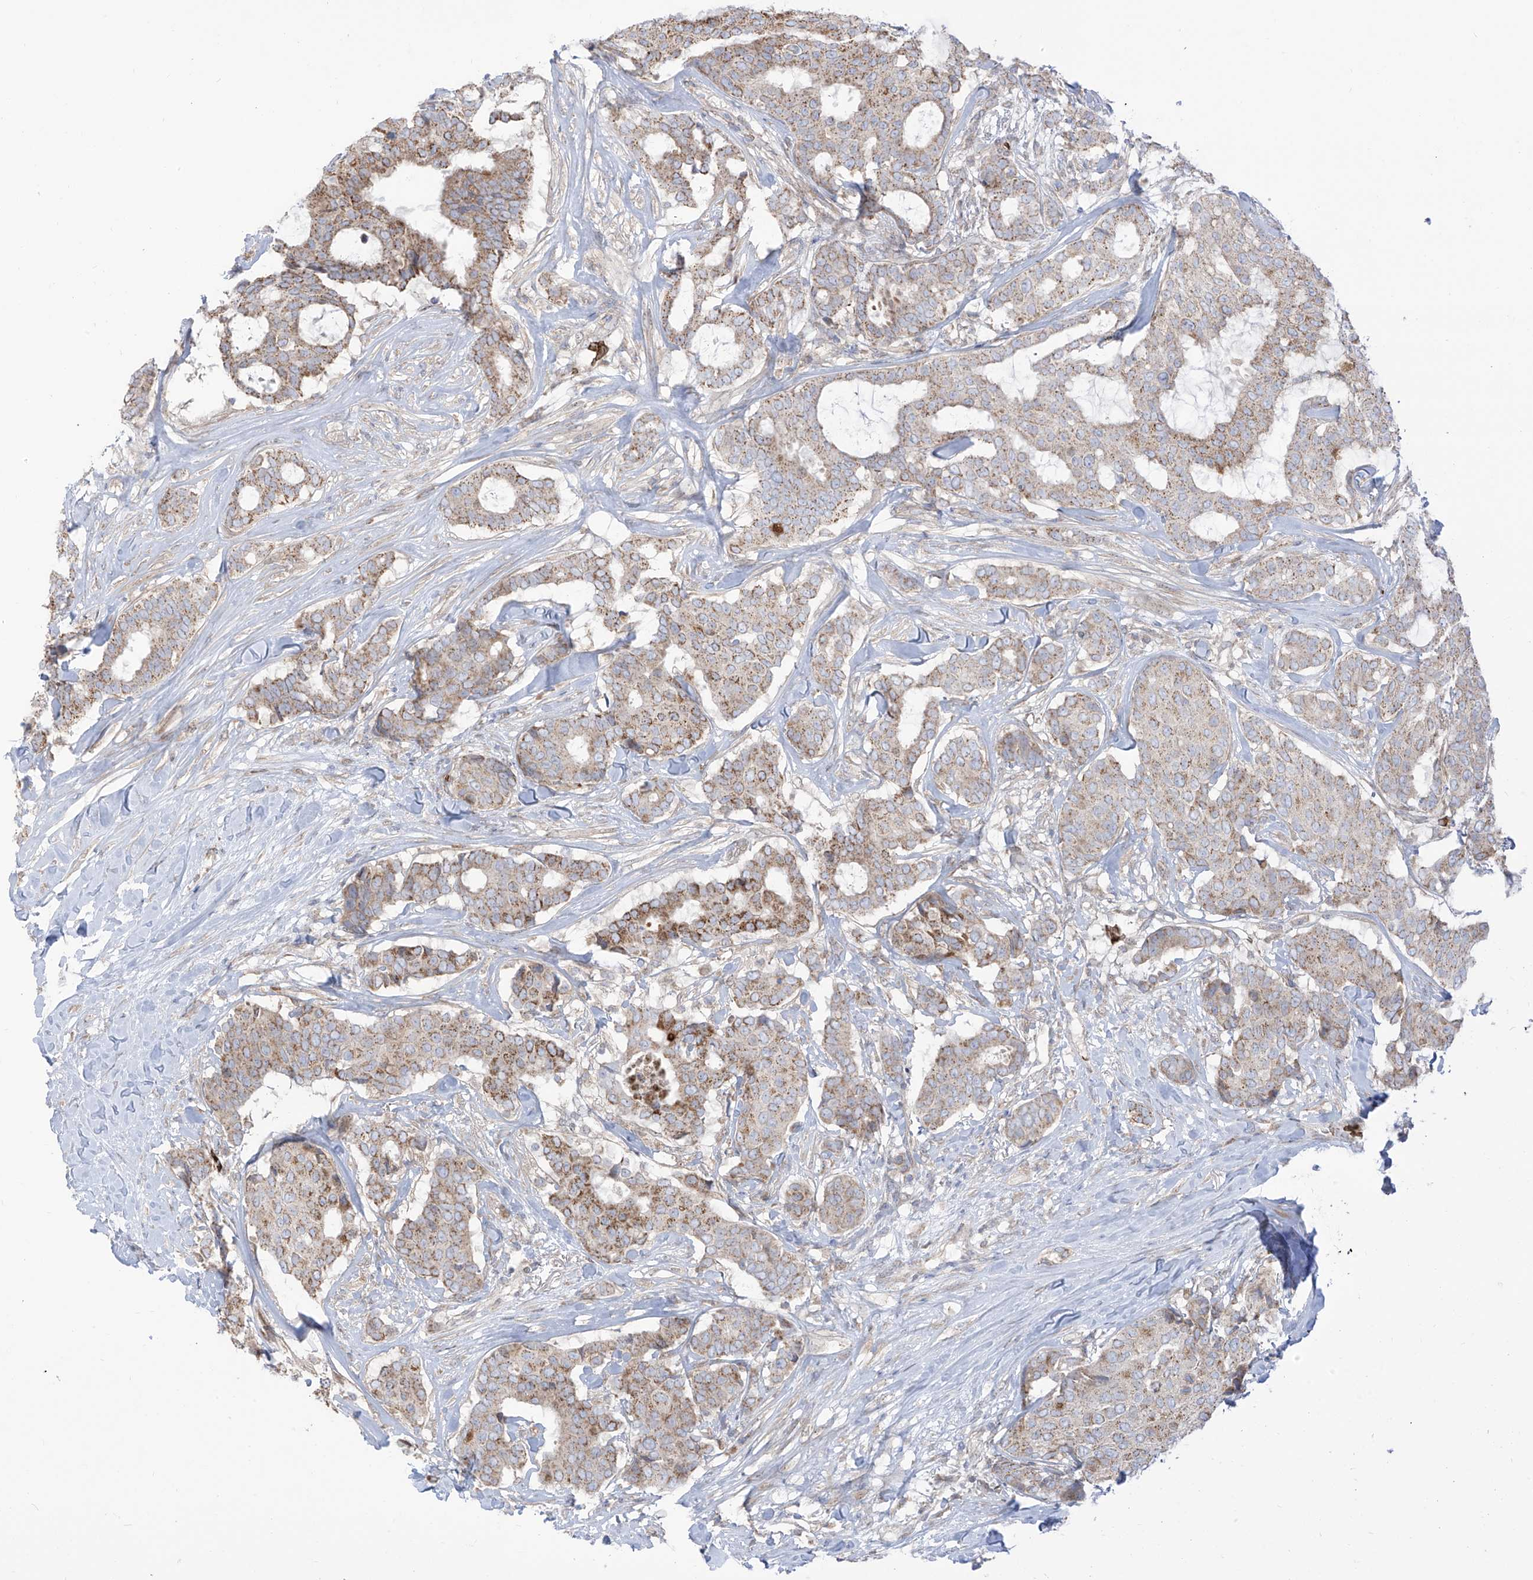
{"staining": {"intensity": "moderate", "quantity": "25%-75%", "location": "cytoplasmic/membranous"}, "tissue": "breast cancer", "cell_type": "Tumor cells", "image_type": "cancer", "snomed": [{"axis": "morphology", "description": "Duct carcinoma"}, {"axis": "topography", "description": "Breast"}], "caption": "Intraductal carcinoma (breast) stained for a protein displays moderate cytoplasmic/membranous positivity in tumor cells.", "gene": "ARHGEF40", "patient": {"sex": "female", "age": 75}}